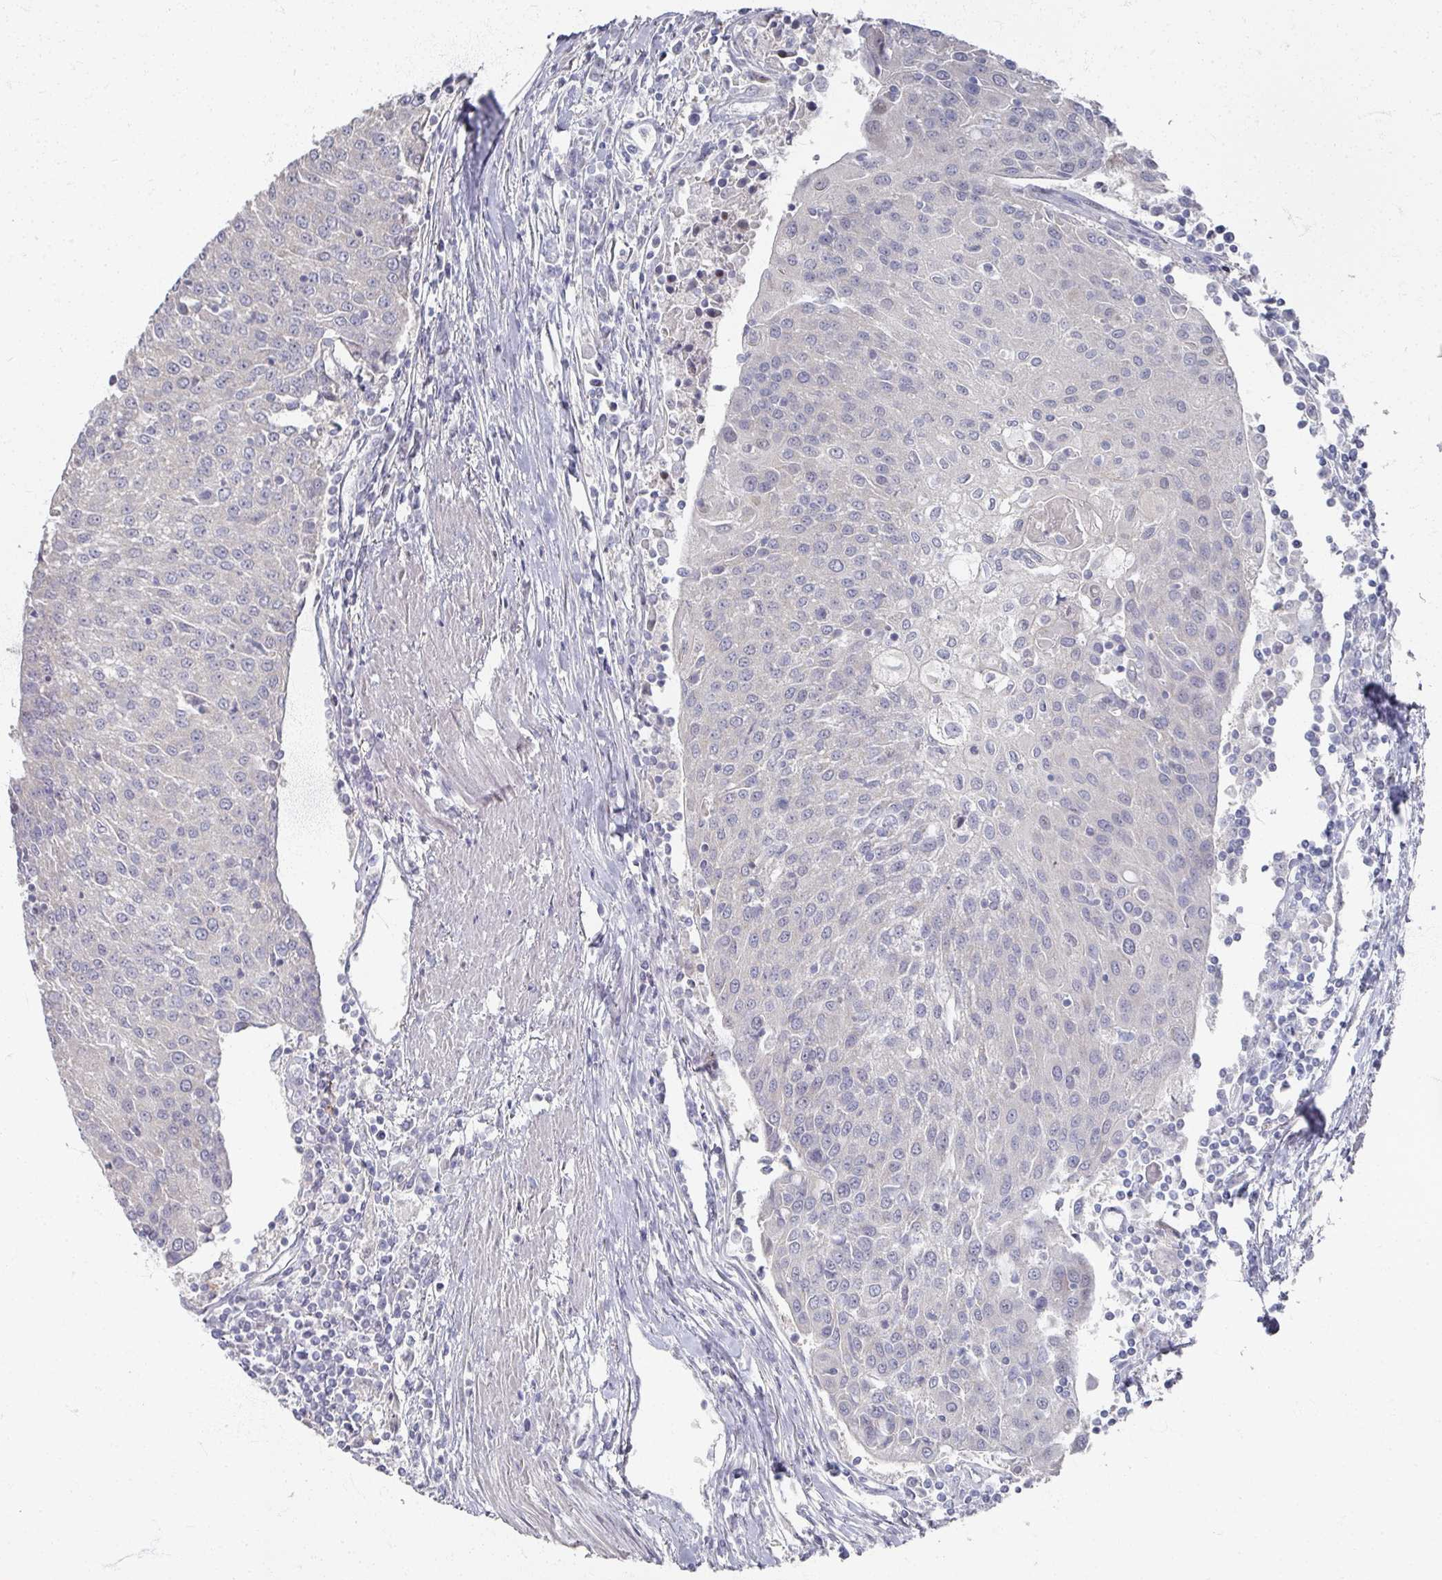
{"staining": {"intensity": "negative", "quantity": "none", "location": "none"}, "tissue": "urothelial cancer", "cell_type": "Tumor cells", "image_type": "cancer", "snomed": [{"axis": "morphology", "description": "Urothelial carcinoma, High grade"}, {"axis": "topography", "description": "Urinary bladder"}], "caption": "A photomicrograph of urothelial cancer stained for a protein demonstrates no brown staining in tumor cells.", "gene": "TTYH3", "patient": {"sex": "female", "age": 85}}